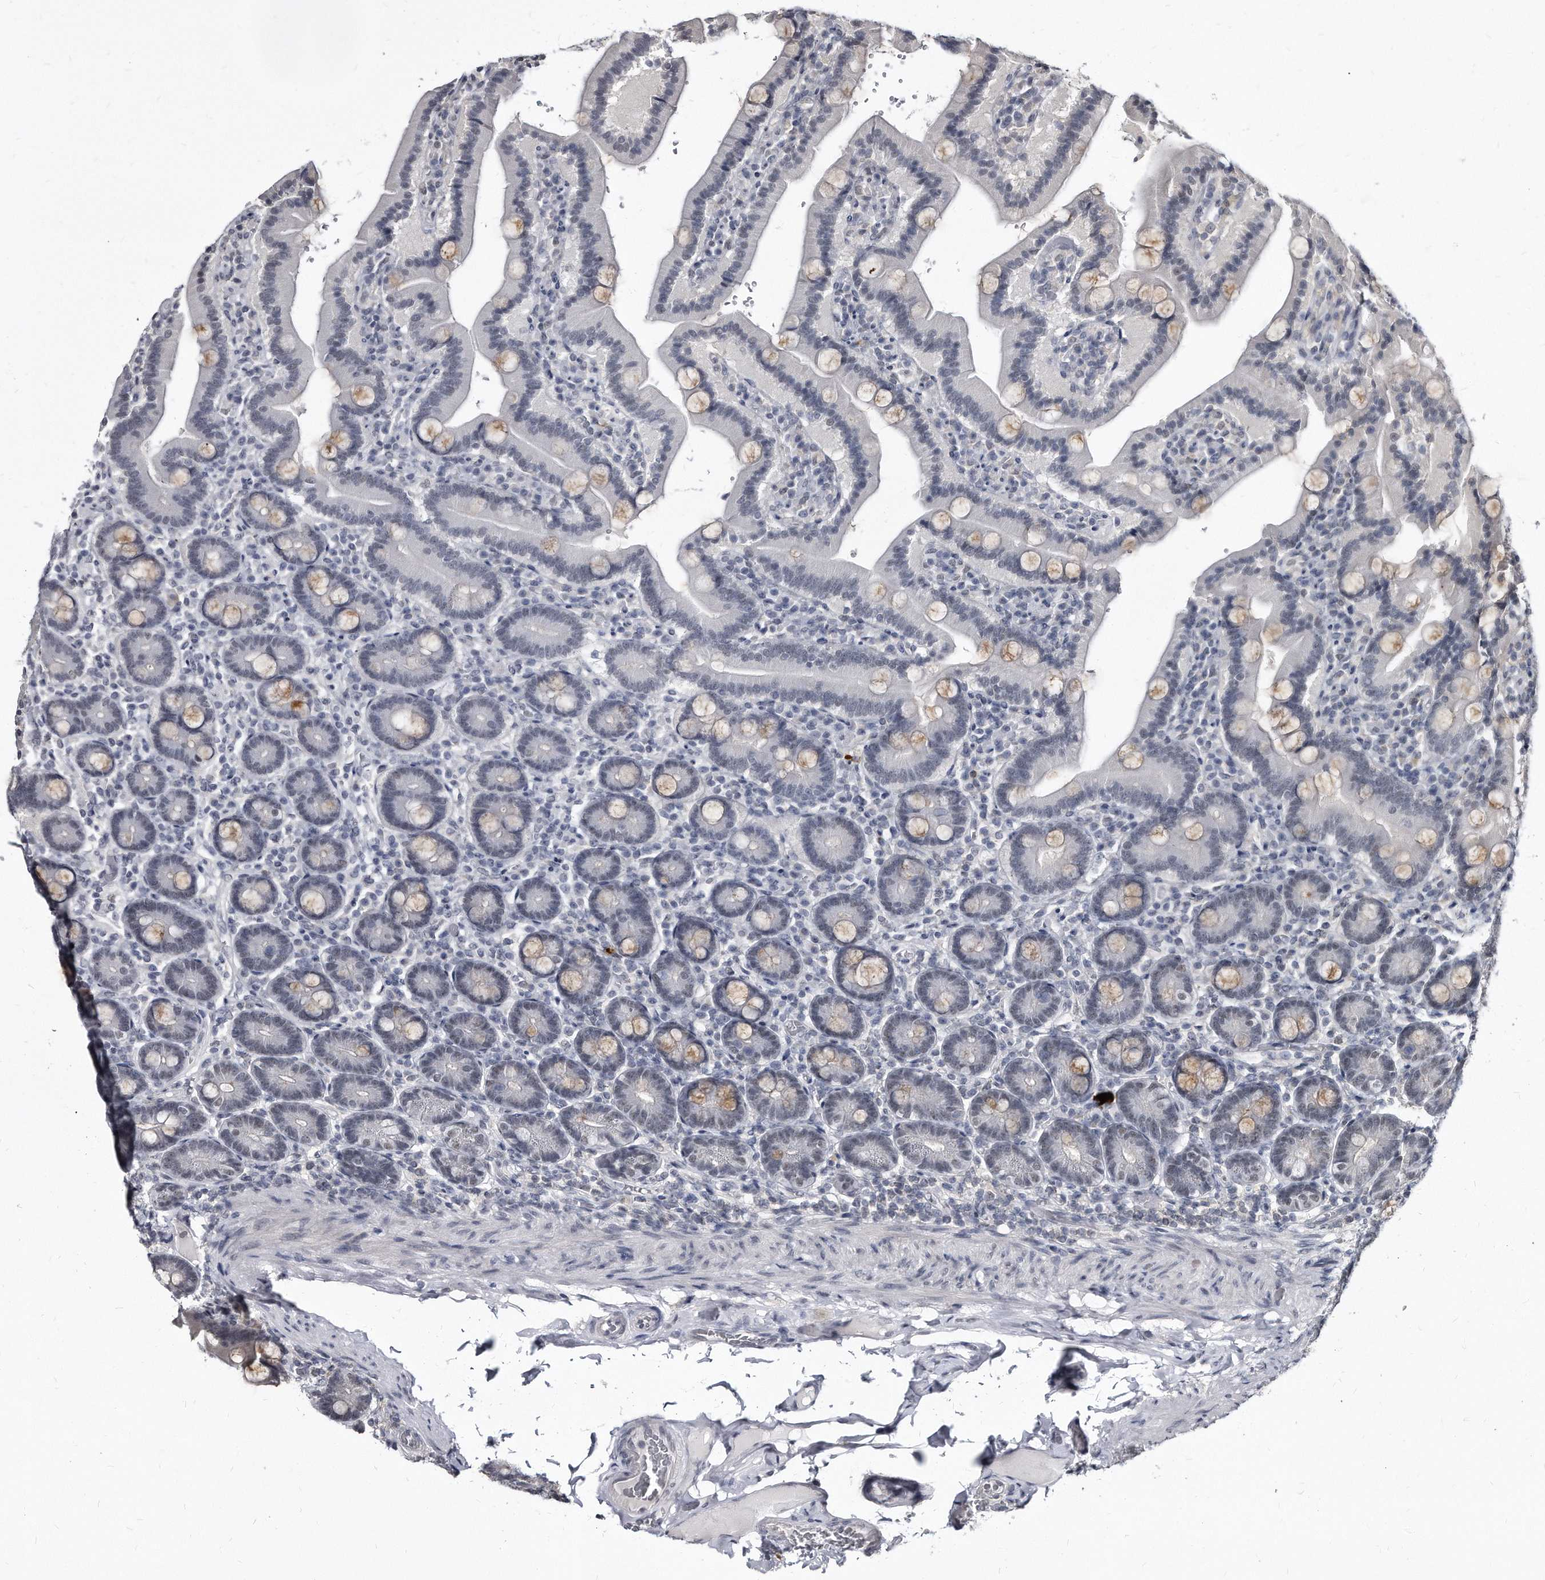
{"staining": {"intensity": "weak", "quantity": "<25%", "location": "cytoplasmic/membranous"}, "tissue": "duodenum", "cell_type": "Glandular cells", "image_type": "normal", "snomed": [{"axis": "morphology", "description": "Normal tissue, NOS"}, {"axis": "topography", "description": "Duodenum"}], "caption": "Normal duodenum was stained to show a protein in brown. There is no significant positivity in glandular cells.", "gene": "KLHDC3", "patient": {"sex": "female", "age": 62}}